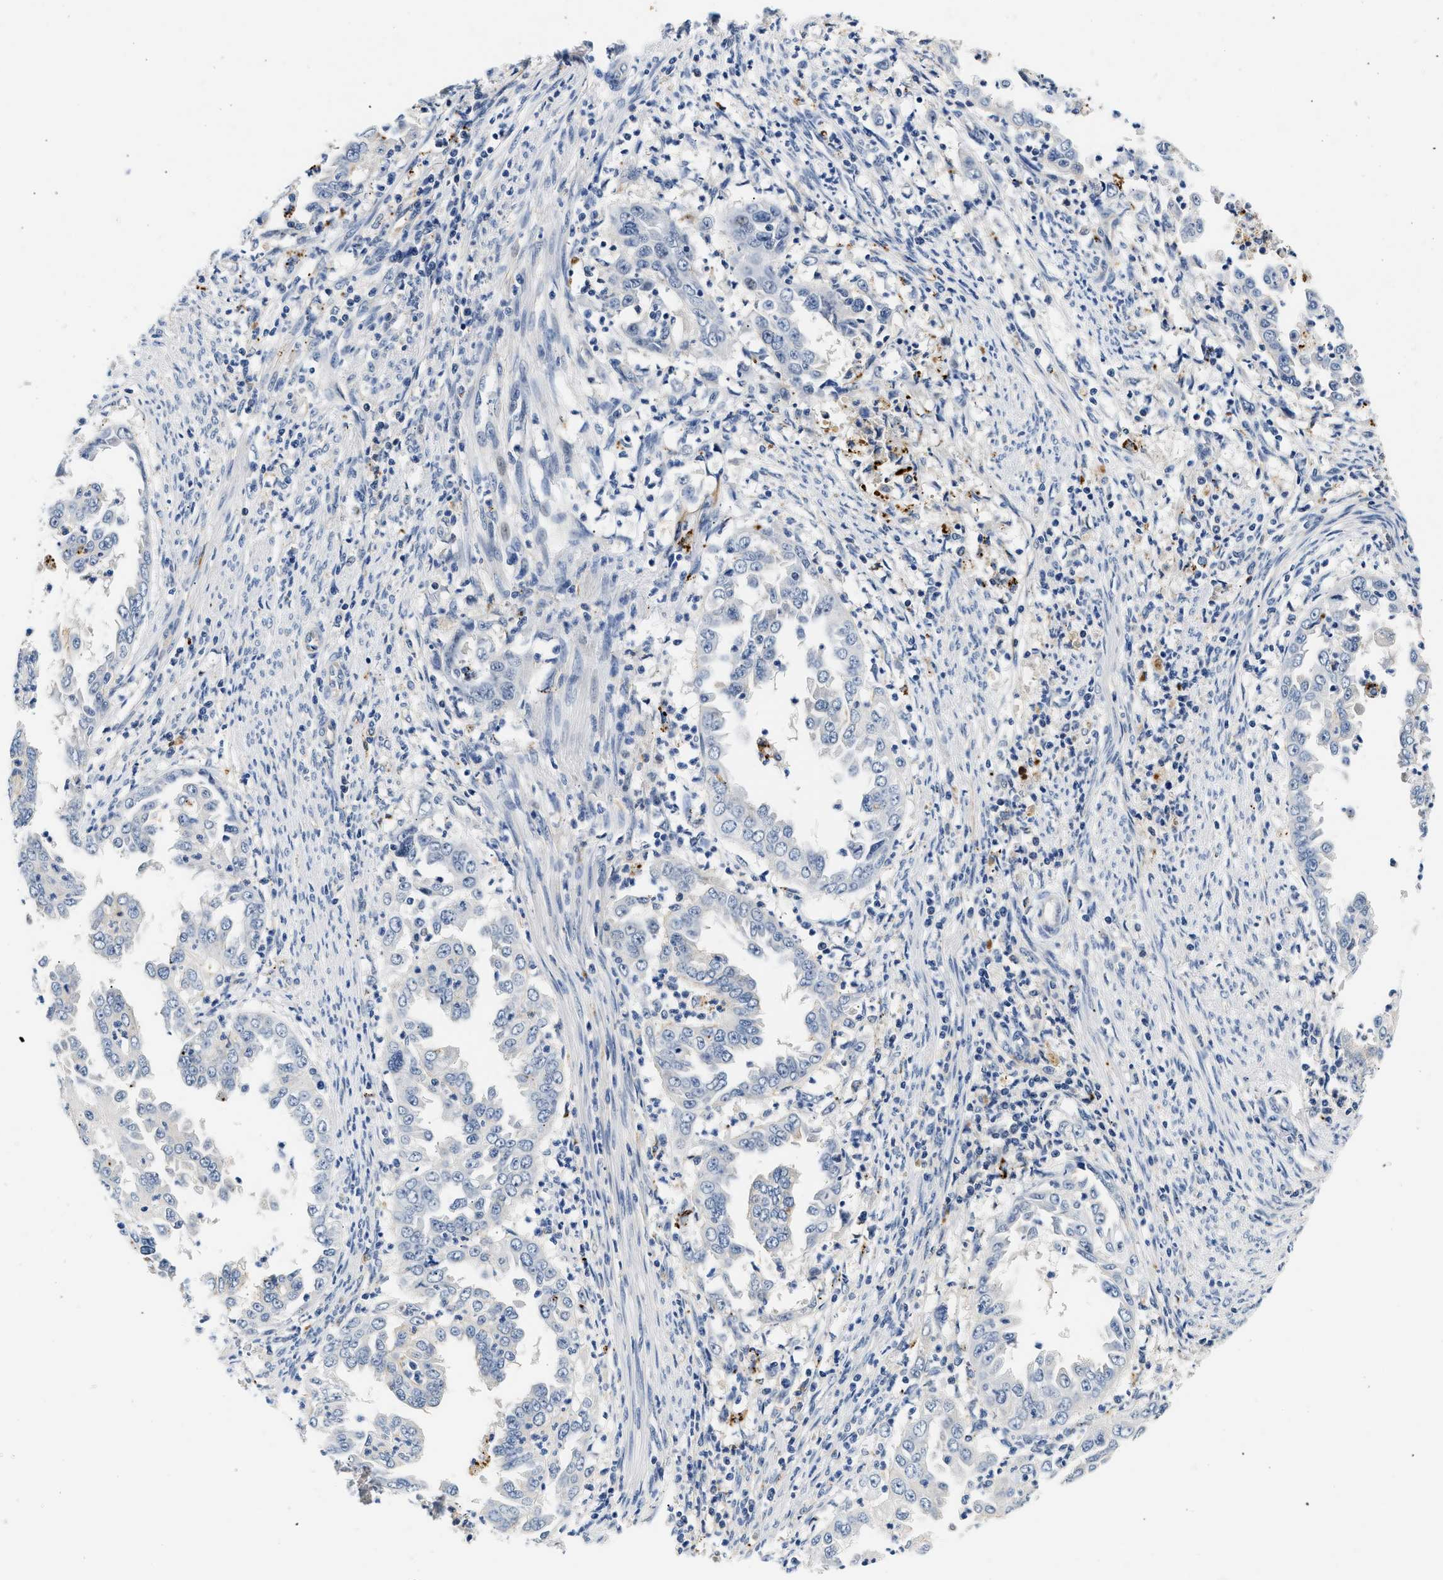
{"staining": {"intensity": "negative", "quantity": "none", "location": "none"}, "tissue": "endometrial cancer", "cell_type": "Tumor cells", "image_type": "cancer", "snomed": [{"axis": "morphology", "description": "Adenocarcinoma, NOS"}, {"axis": "topography", "description": "Endometrium"}], "caption": "Protein analysis of endometrial cancer displays no significant positivity in tumor cells.", "gene": "MED22", "patient": {"sex": "female", "age": 85}}